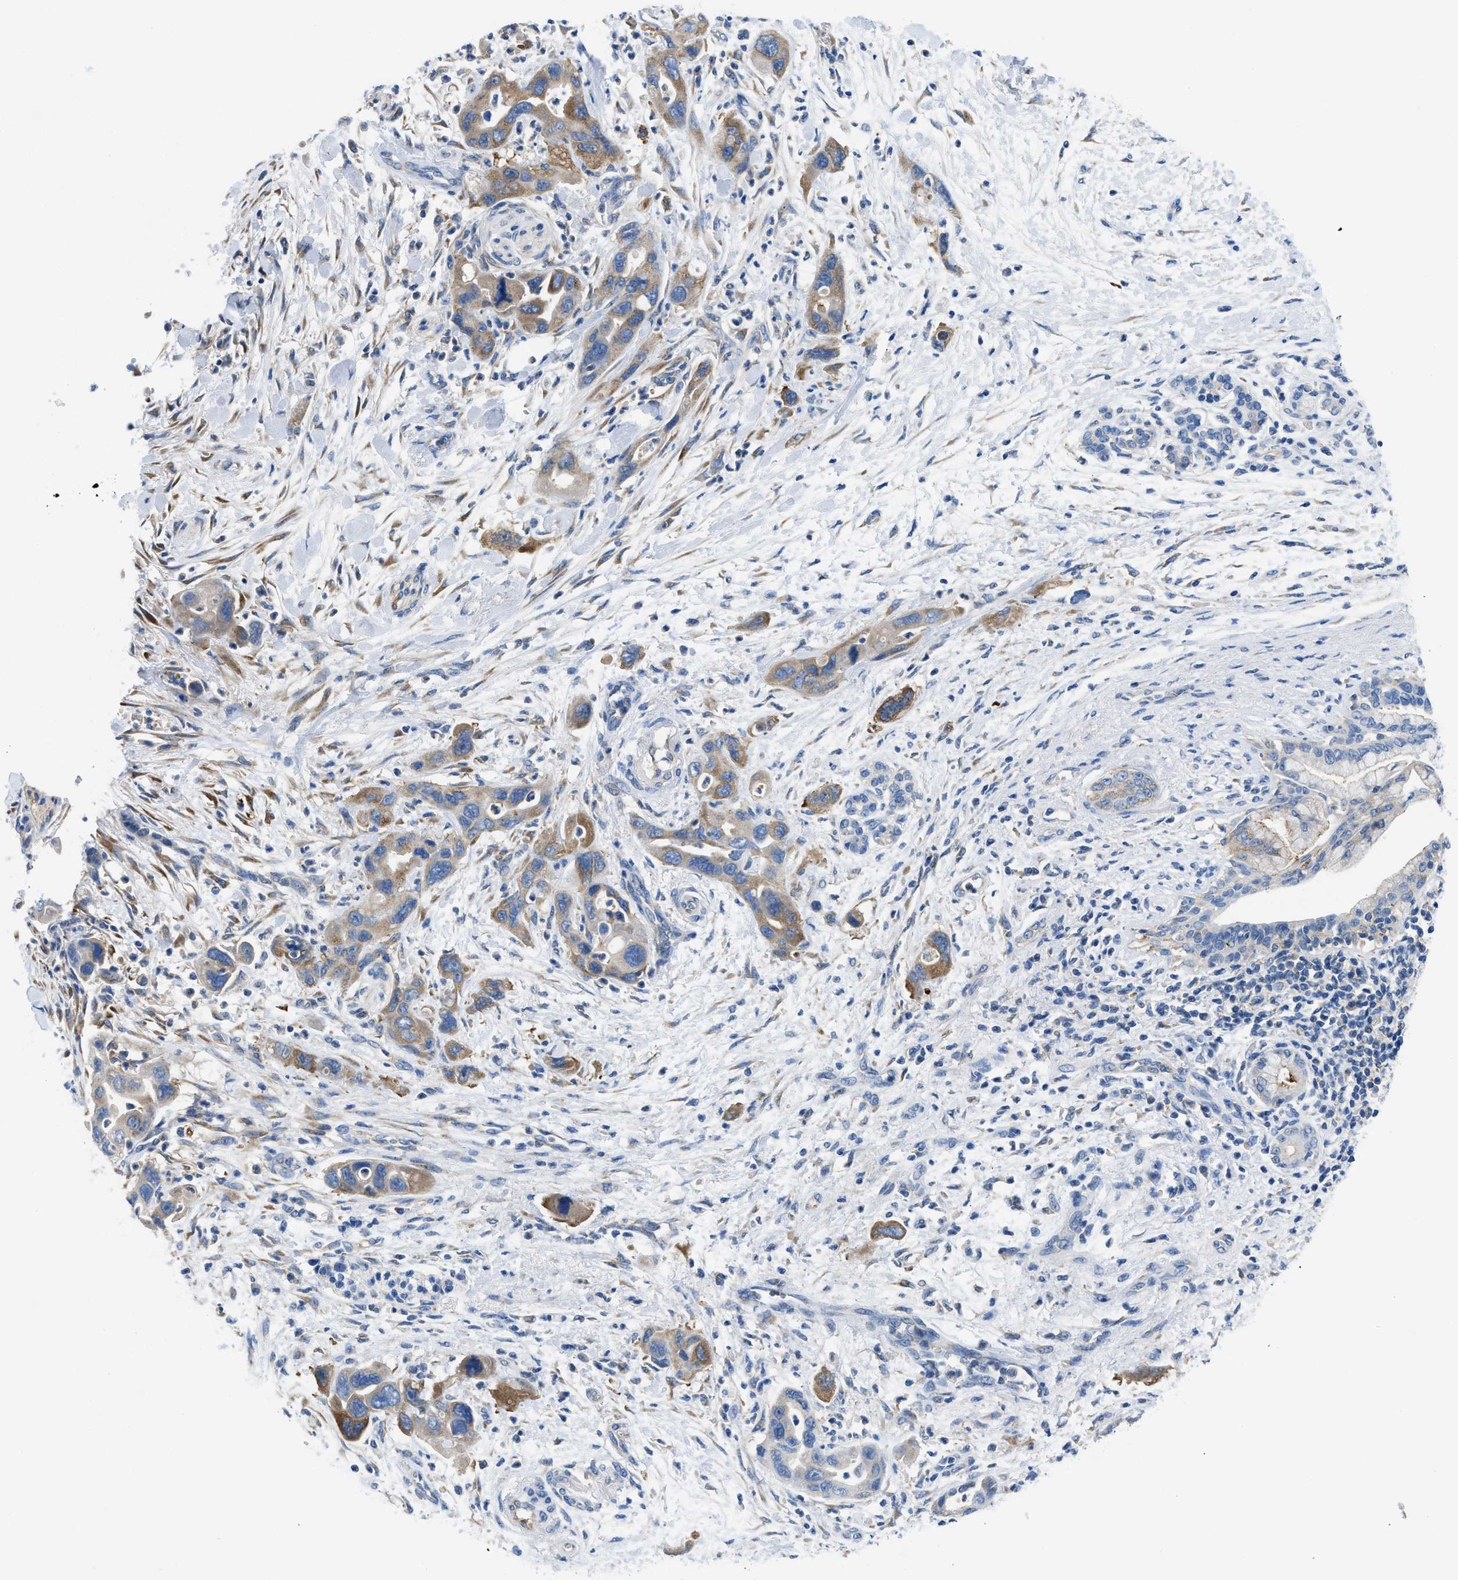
{"staining": {"intensity": "moderate", "quantity": "25%-75%", "location": "cytoplasmic/membranous"}, "tissue": "pancreatic cancer", "cell_type": "Tumor cells", "image_type": "cancer", "snomed": [{"axis": "morphology", "description": "Normal tissue, NOS"}, {"axis": "morphology", "description": "Adenocarcinoma, NOS"}, {"axis": "topography", "description": "Pancreas"}], "caption": "IHC staining of adenocarcinoma (pancreatic), which exhibits medium levels of moderate cytoplasmic/membranous staining in about 25%-75% of tumor cells indicating moderate cytoplasmic/membranous protein expression. The staining was performed using DAB (3,3'-diaminobenzidine) (brown) for protein detection and nuclei were counterstained in hematoxylin (blue).", "gene": "BNC2", "patient": {"sex": "female", "age": 71}}